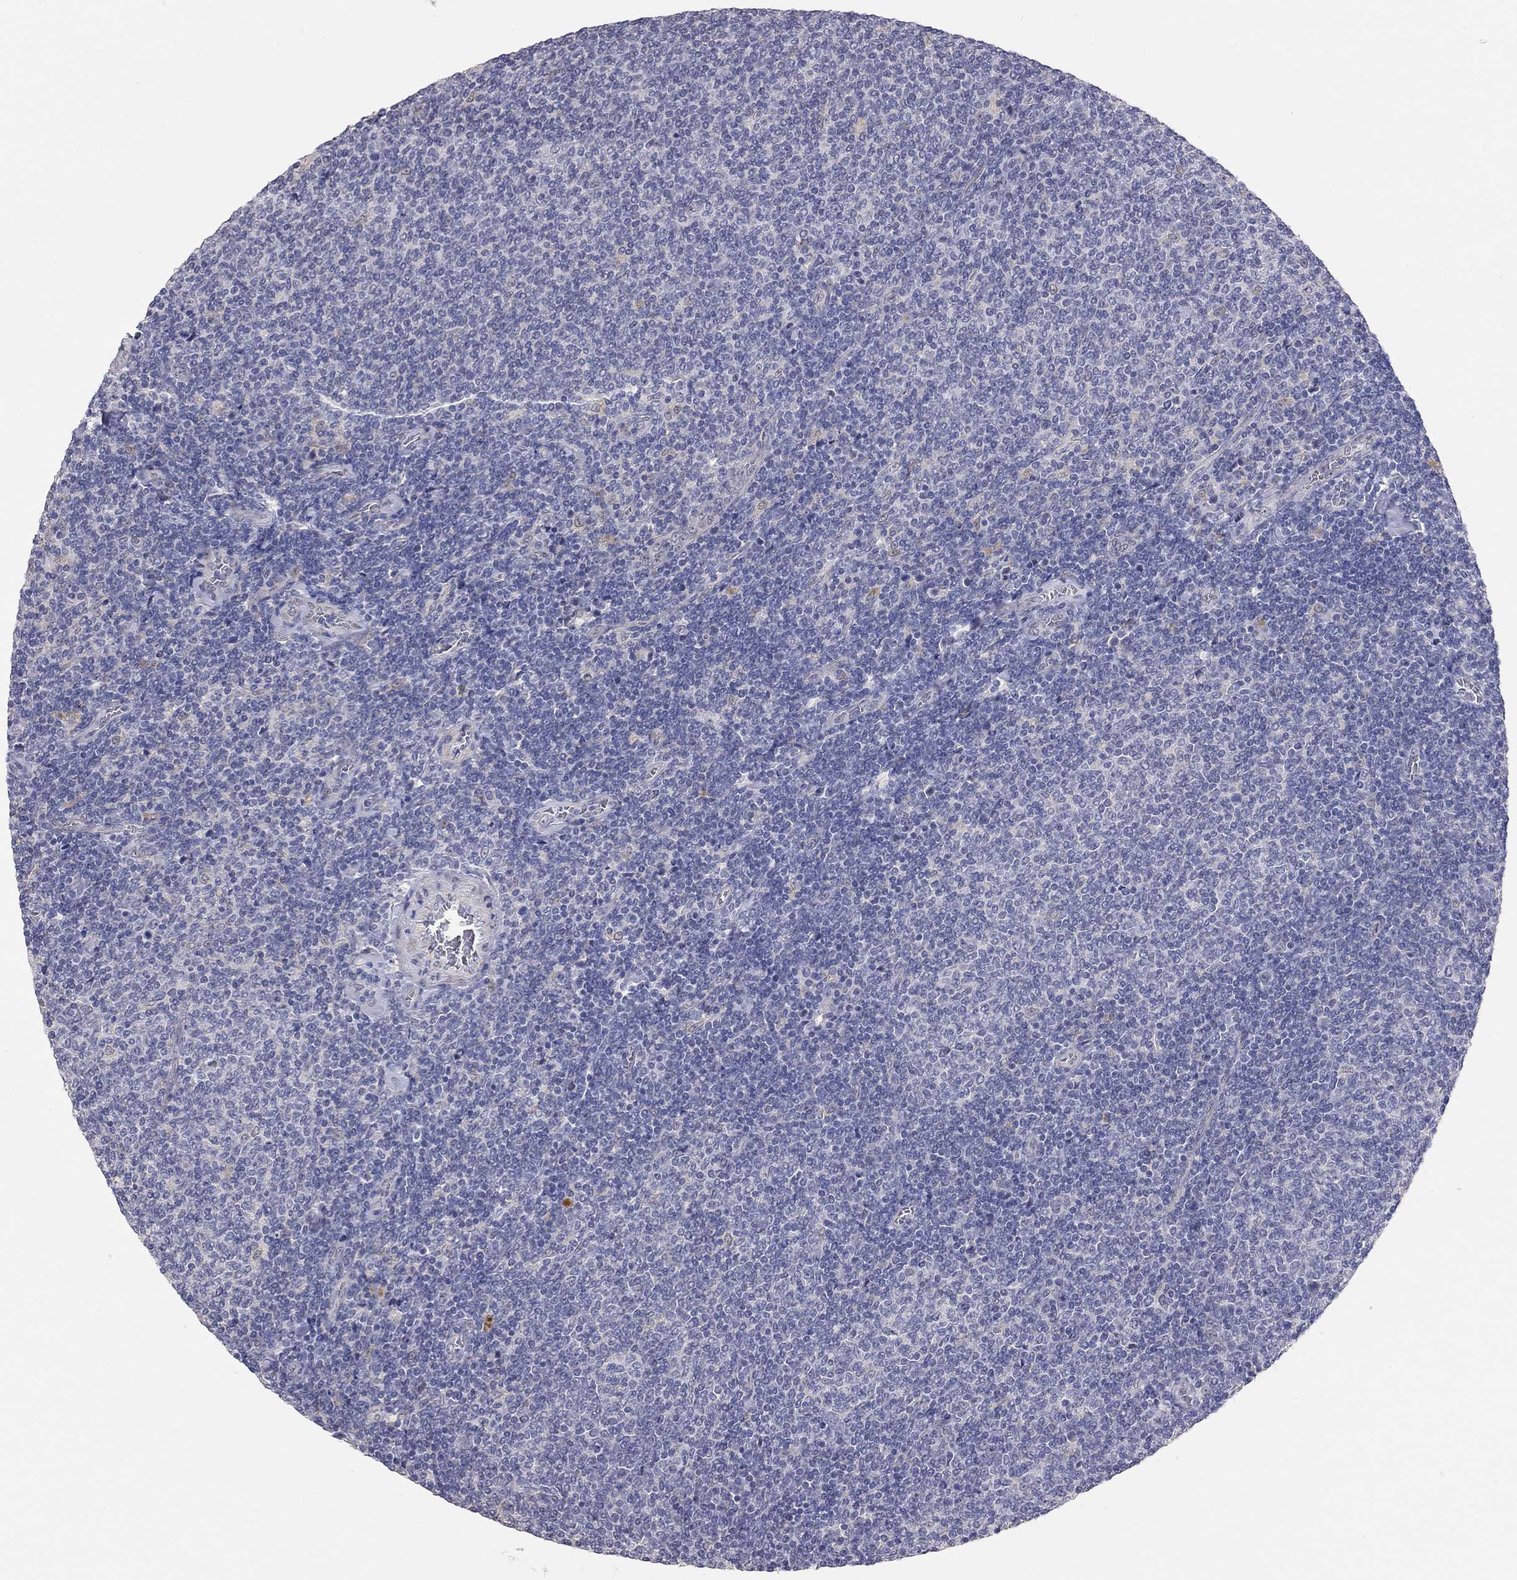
{"staining": {"intensity": "negative", "quantity": "none", "location": "none"}, "tissue": "lymphoma", "cell_type": "Tumor cells", "image_type": "cancer", "snomed": [{"axis": "morphology", "description": "Malignant lymphoma, non-Hodgkin's type, Low grade"}, {"axis": "topography", "description": "Lymph node"}], "caption": "IHC histopathology image of neoplastic tissue: human malignant lymphoma, non-Hodgkin's type (low-grade) stained with DAB reveals no significant protein staining in tumor cells.", "gene": "PAPSS2", "patient": {"sex": "male", "age": 52}}